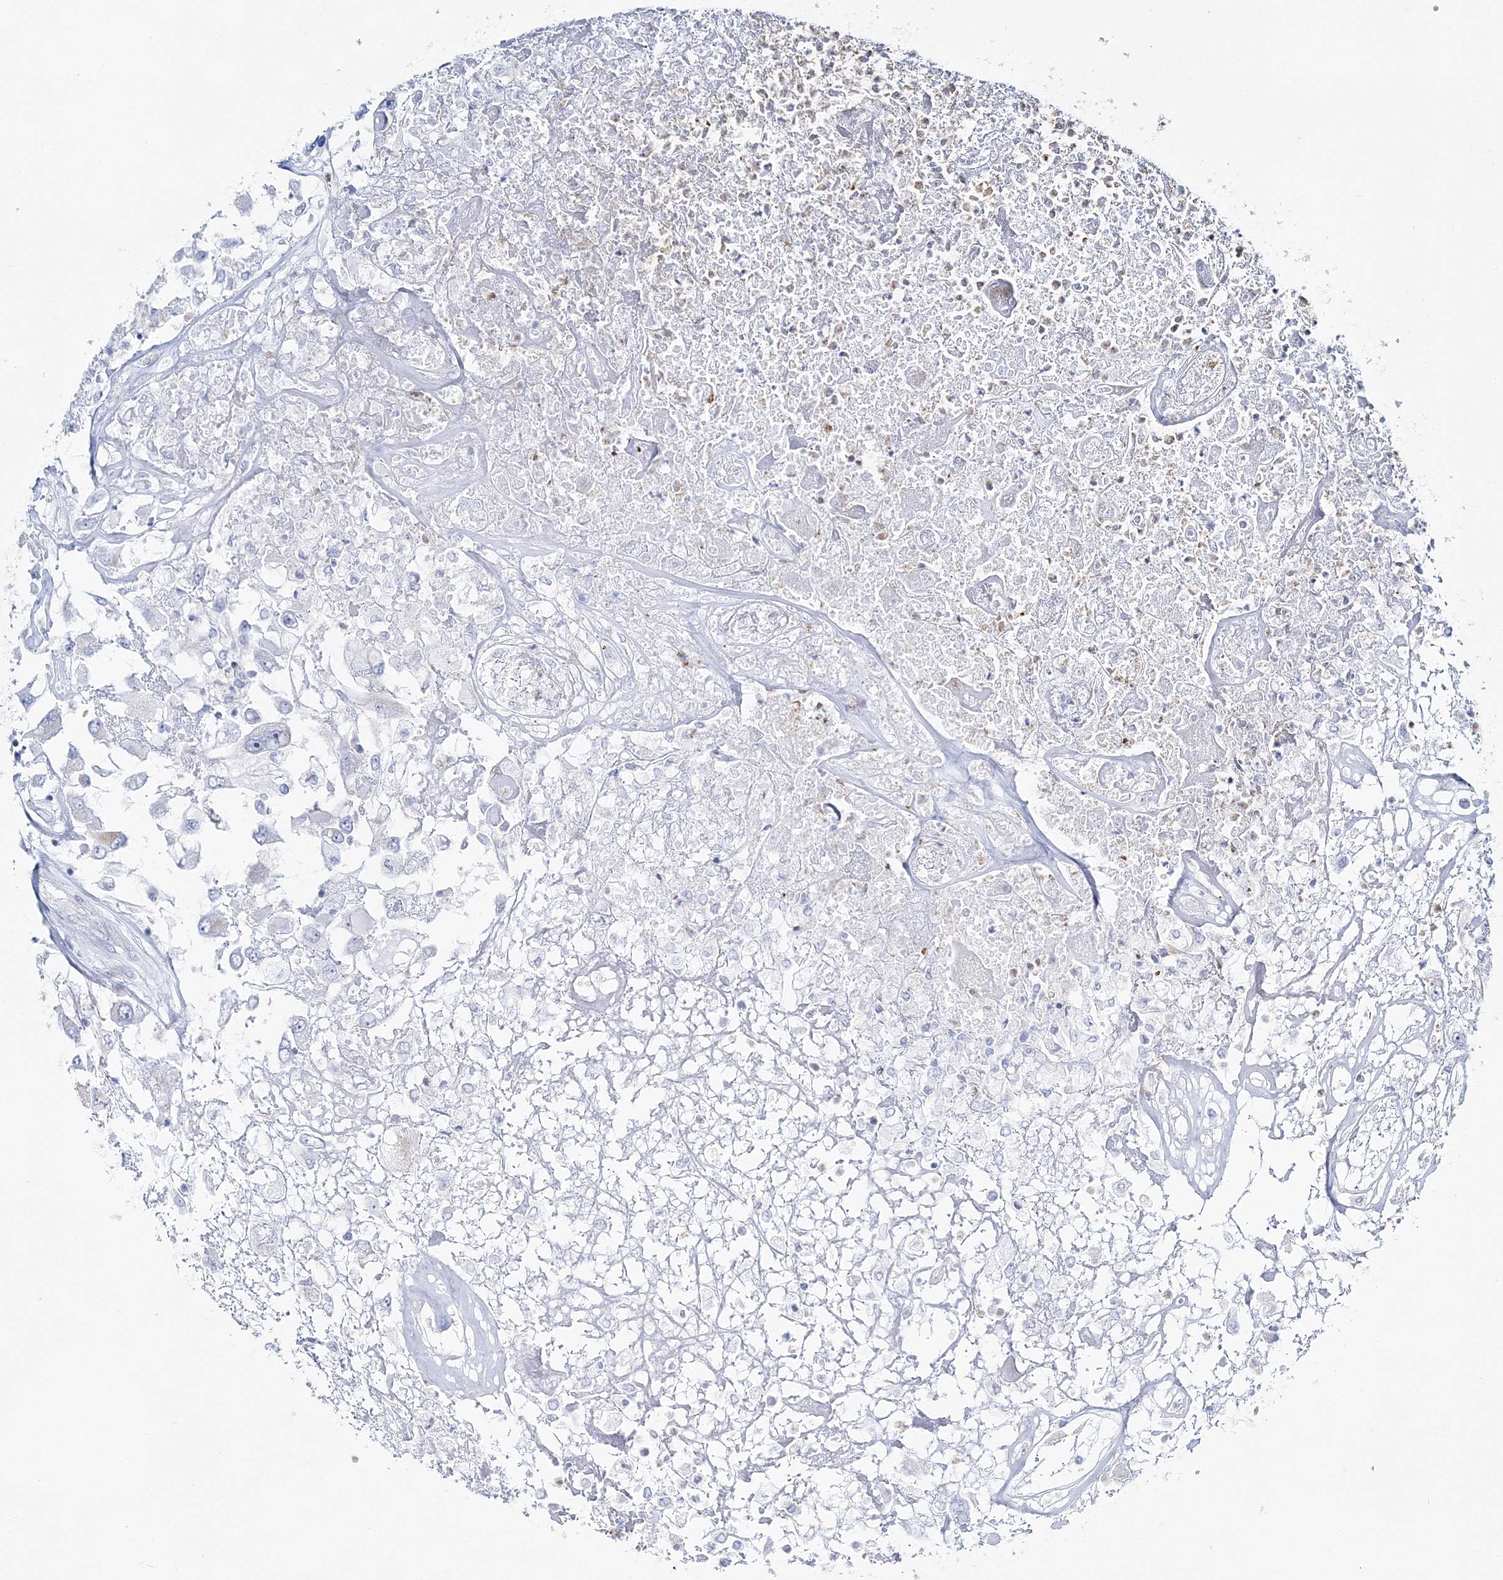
{"staining": {"intensity": "negative", "quantity": "none", "location": "none"}, "tissue": "renal cancer", "cell_type": "Tumor cells", "image_type": "cancer", "snomed": [{"axis": "morphology", "description": "Adenocarcinoma, NOS"}, {"axis": "topography", "description": "Kidney"}], "caption": "This micrograph is of adenocarcinoma (renal) stained with IHC to label a protein in brown with the nuclei are counter-stained blue. There is no positivity in tumor cells.", "gene": "HIBCH", "patient": {"sex": "female", "age": 52}}